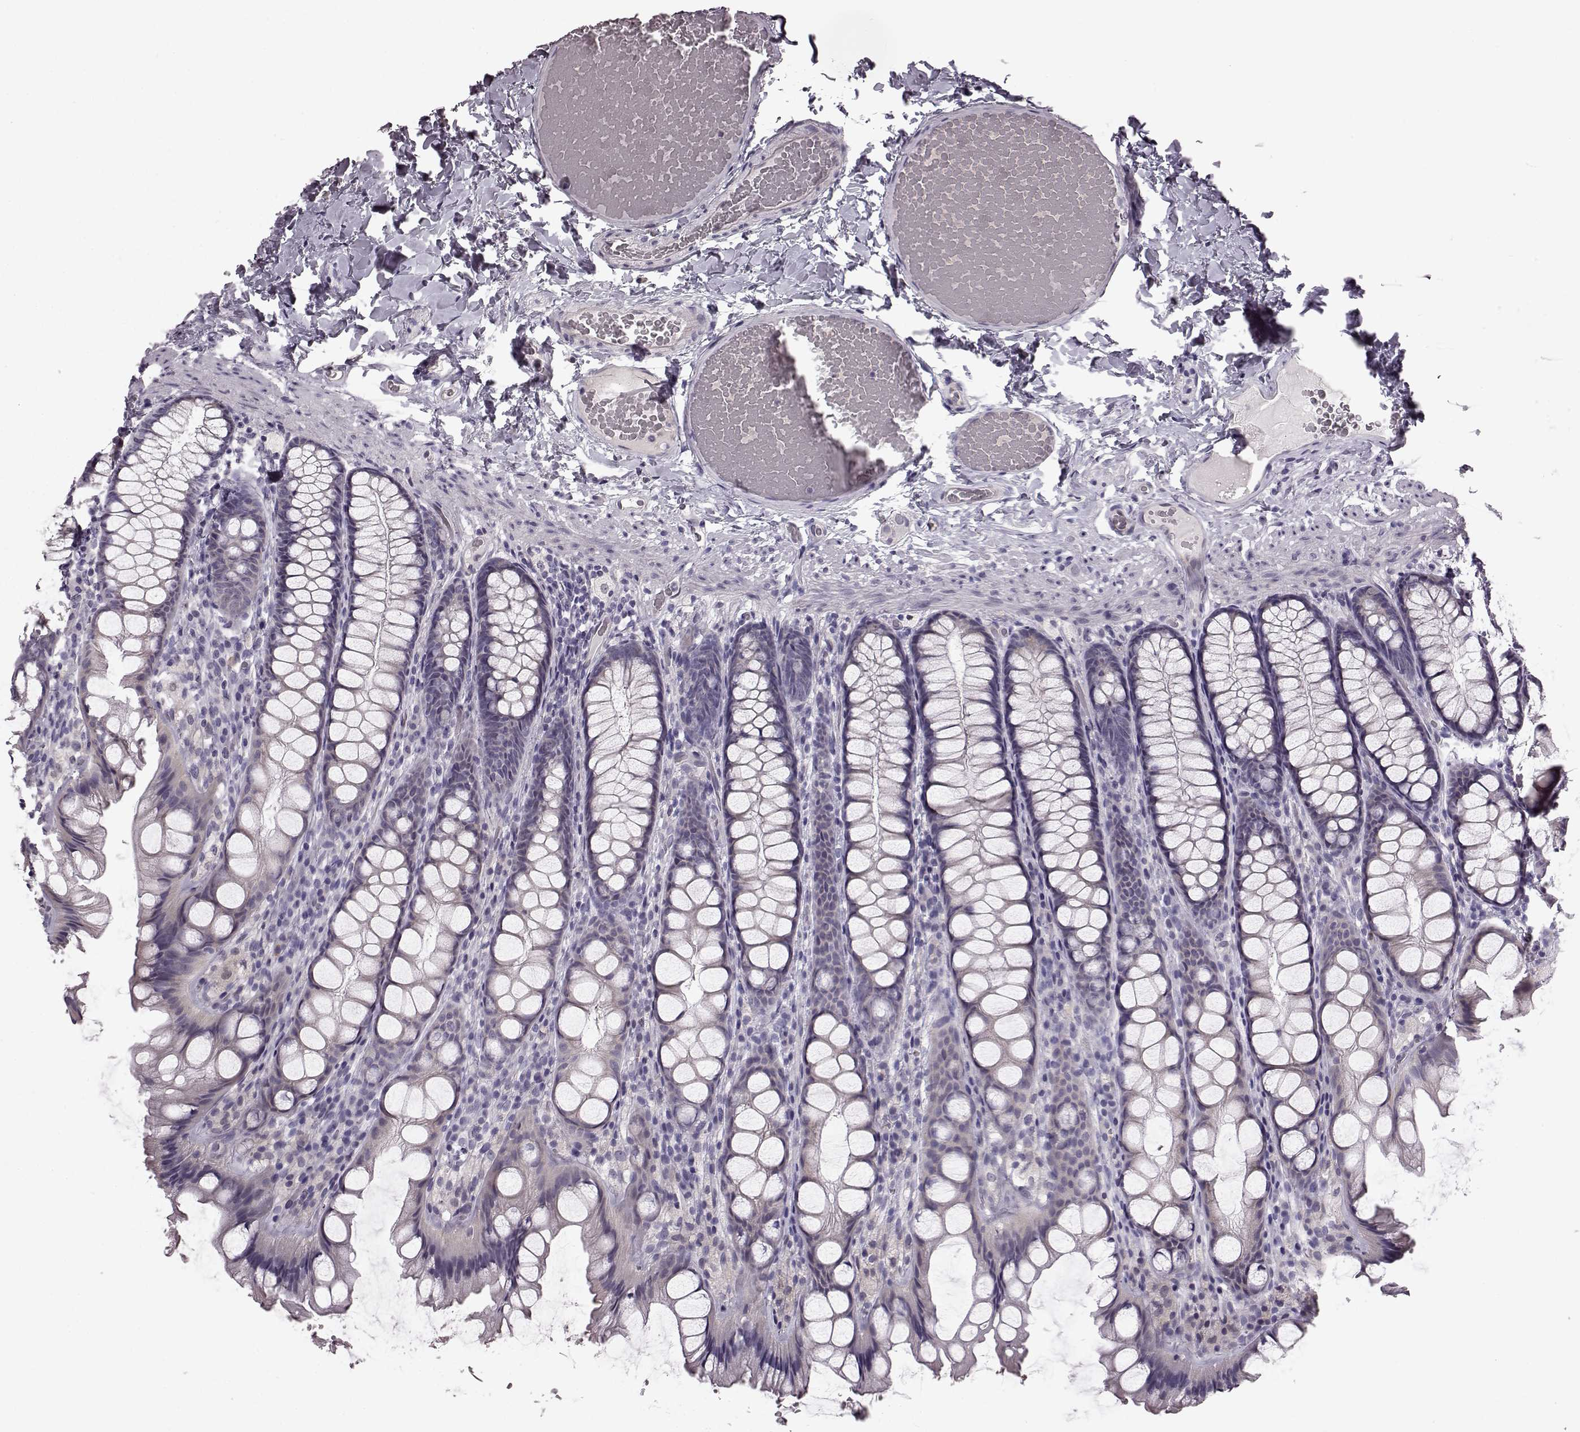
{"staining": {"intensity": "negative", "quantity": "none", "location": "none"}, "tissue": "colon", "cell_type": "Endothelial cells", "image_type": "normal", "snomed": [{"axis": "morphology", "description": "Normal tissue, NOS"}, {"axis": "topography", "description": "Colon"}], "caption": "Colon stained for a protein using IHC demonstrates no staining endothelial cells.", "gene": "TCHHL1", "patient": {"sex": "male", "age": 47}}